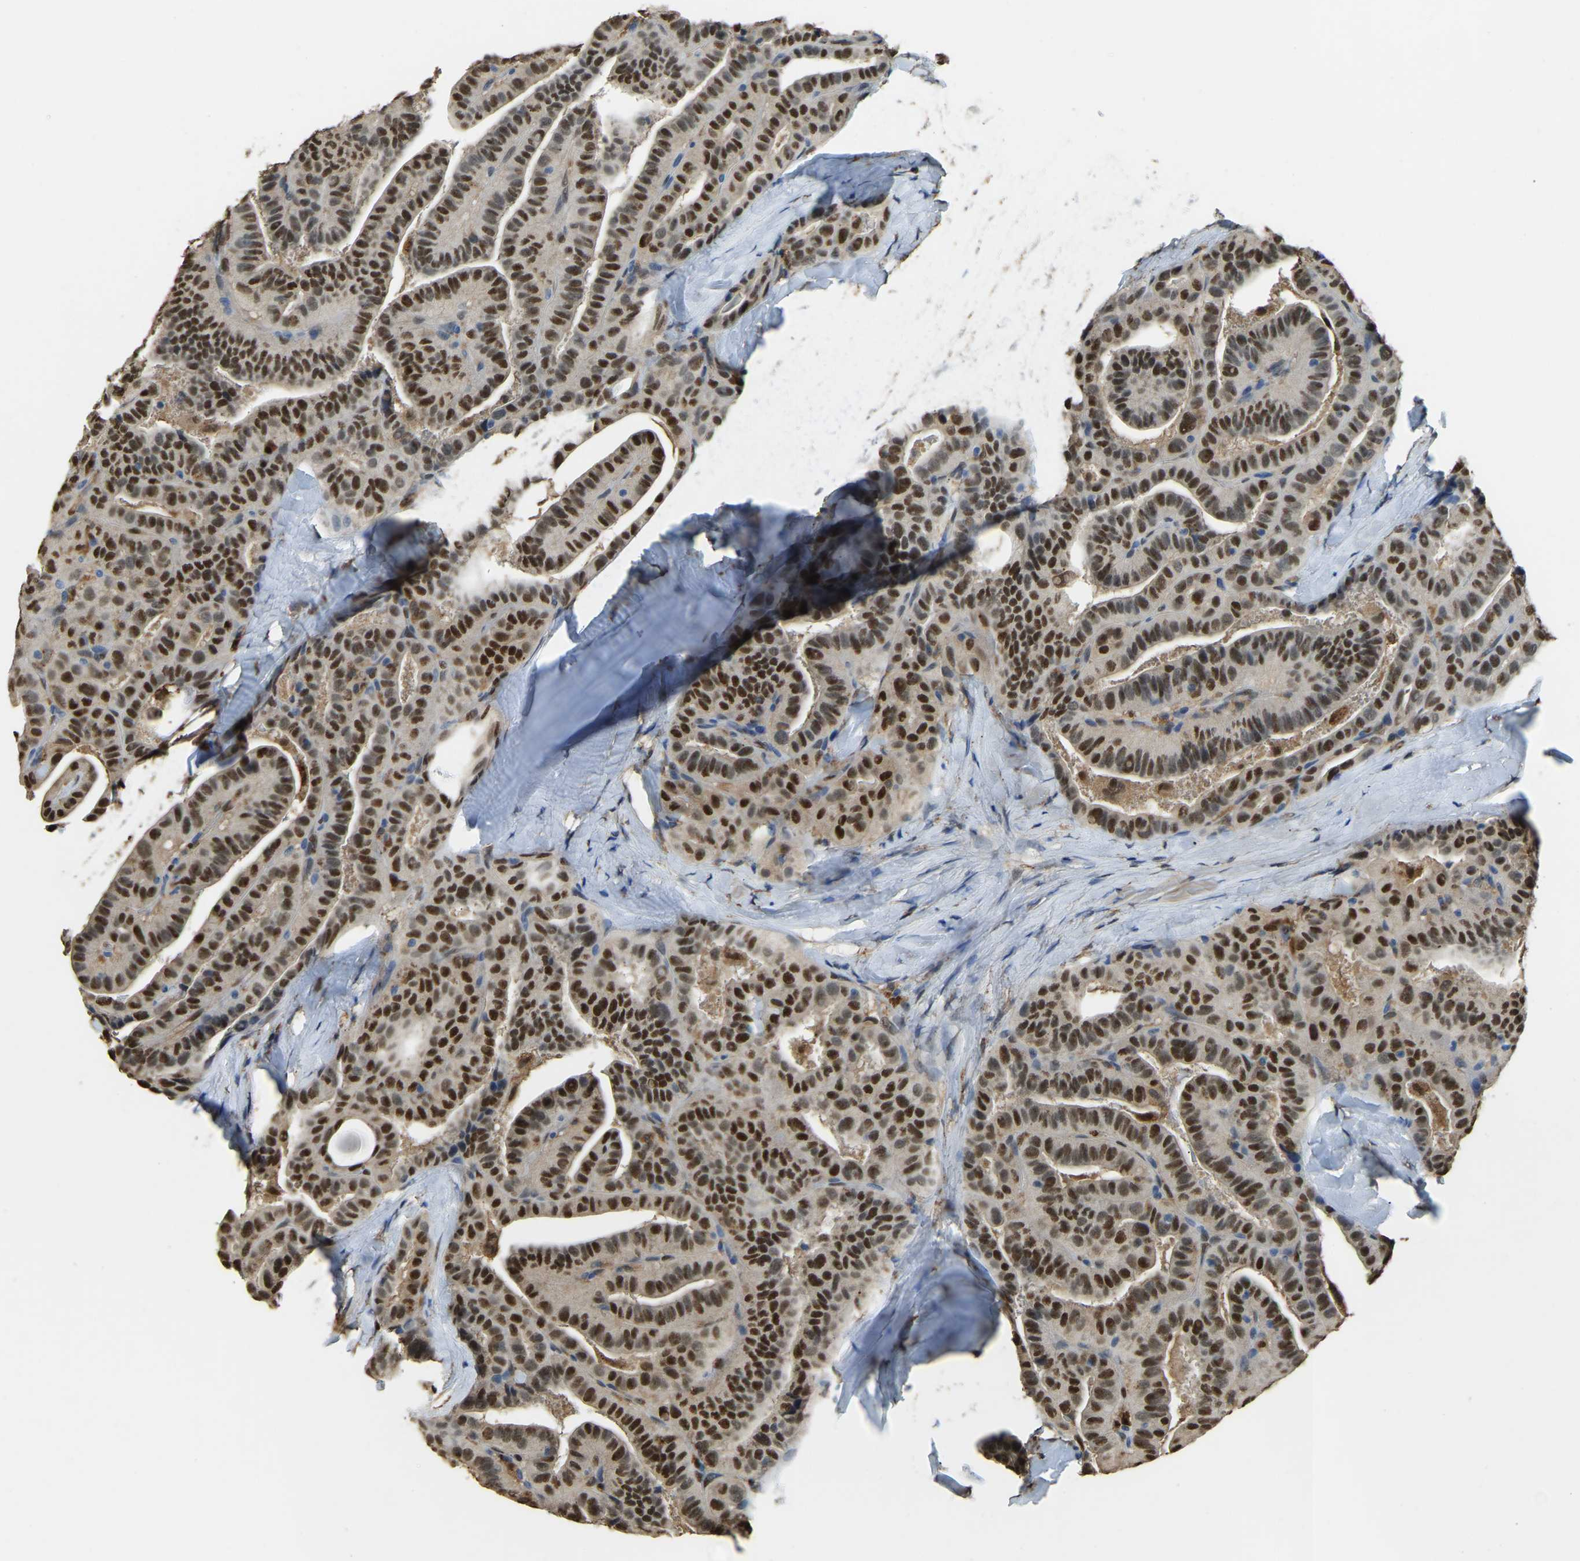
{"staining": {"intensity": "strong", "quantity": ">75%", "location": "cytoplasmic/membranous,nuclear"}, "tissue": "thyroid cancer", "cell_type": "Tumor cells", "image_type": "cancer", "snomed": [{"axis": "morphology", "description": "Papillary adenocarcinoma, NOS"}, {"axis": "topography", "description": "Thyroid gland"}], "caption": "The photomicrograph reveals staining of thyroid cancer (papillary adenocarcinoma), revealing strong cytoplasmic/membranous and nuclear protein positivity (brown color) within tumor cells. (Stains: DAB in brown, nuclei in blue, Microscopy: brightfield microscopy at high magnification).", "gene": "NANS", "patient": {"sex": "male", "age": 77}}